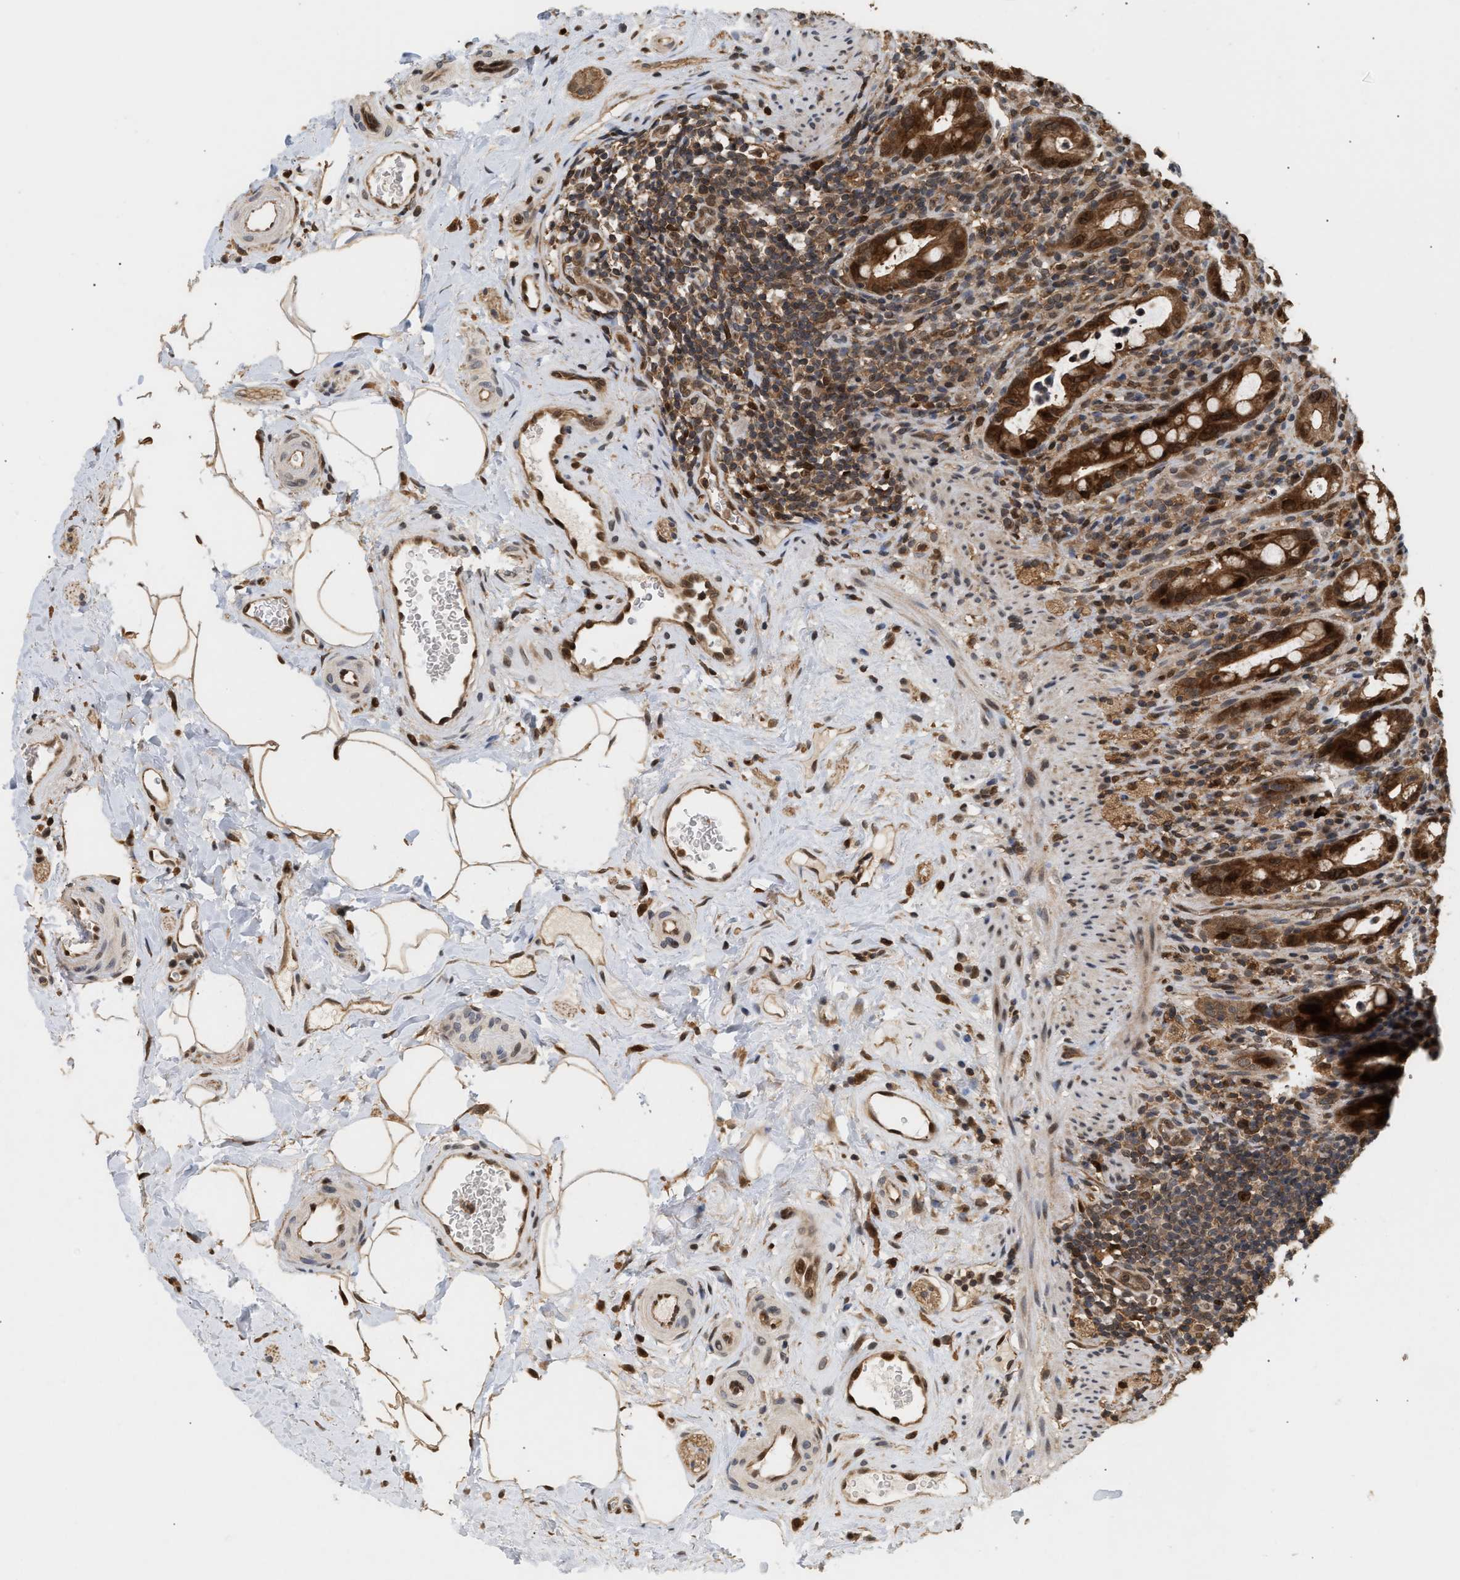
{"staining": {"intensity": "strong", "quantity": ">75%", "location": "cytoplasmic/membranous,nuclear"}, "tissue": "rectum", "cell_type": "Glandular cells", "image_type": "normal", "snomed": [{"axis": "morphology", "description": "Normal tissue, NOS"}, {"axis": "topography", "description": "Rectum"}], "caption": "Immunohistochemical staining of normal rectum shows strong cytoplasmic/membranous,nuclear protein expression in approximately >75% of glandular cells.", "gene": "ABHD5", "patient": {"sex": "male", "age": 44}}